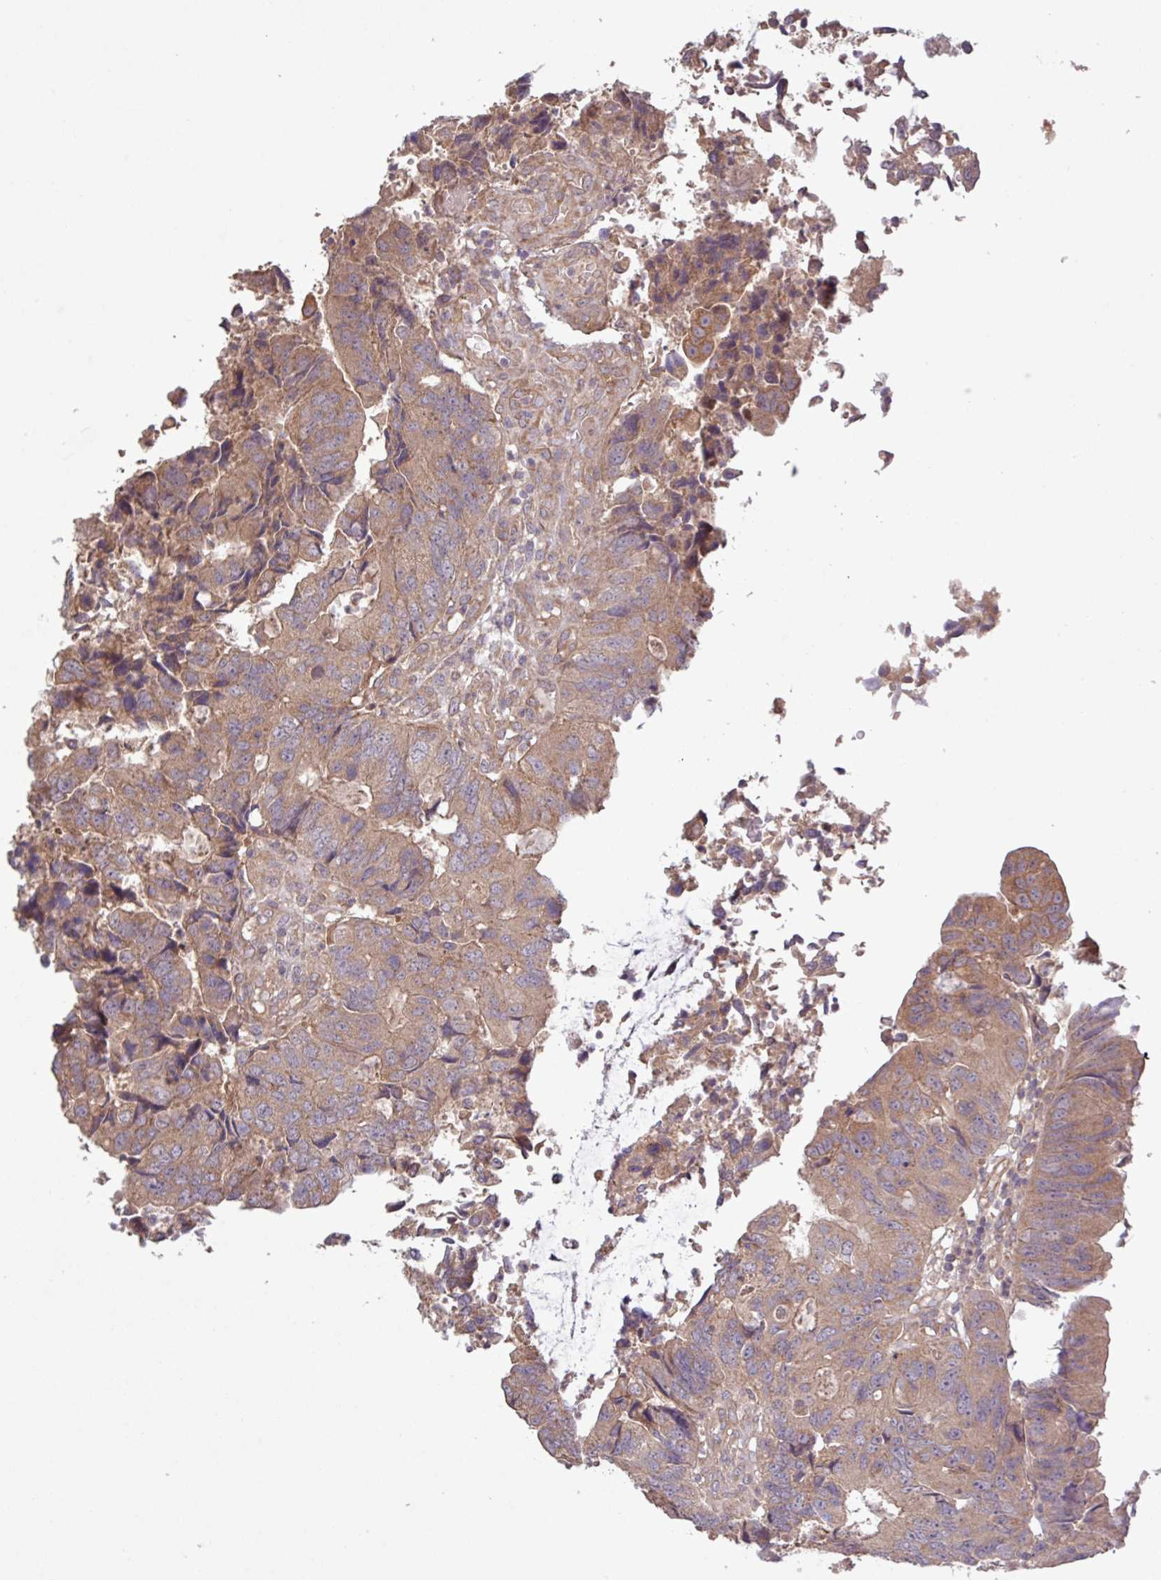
{"staining": {"intensity": "moderate", "quantity": ">75%", "location": "cytoplasmic/membranous"}, "tissue": "colorectal cancer", "cell_type": "Tumor cells", "image_type": "cancer", "snomed": [{"axis": "morphology", "description": "Adenocarcinoma, NOS"}, {"axis": "topography", "description": "Colon"}], "caption": "Adenocarcinoma (colorectal) stained for a protein (brown) displays moderate cytoplasmic/membranous positive staining in approximately >75% of tumor cells.", "gene": "TRABD2A", "patient": {"sex": "female", "age": 67}}